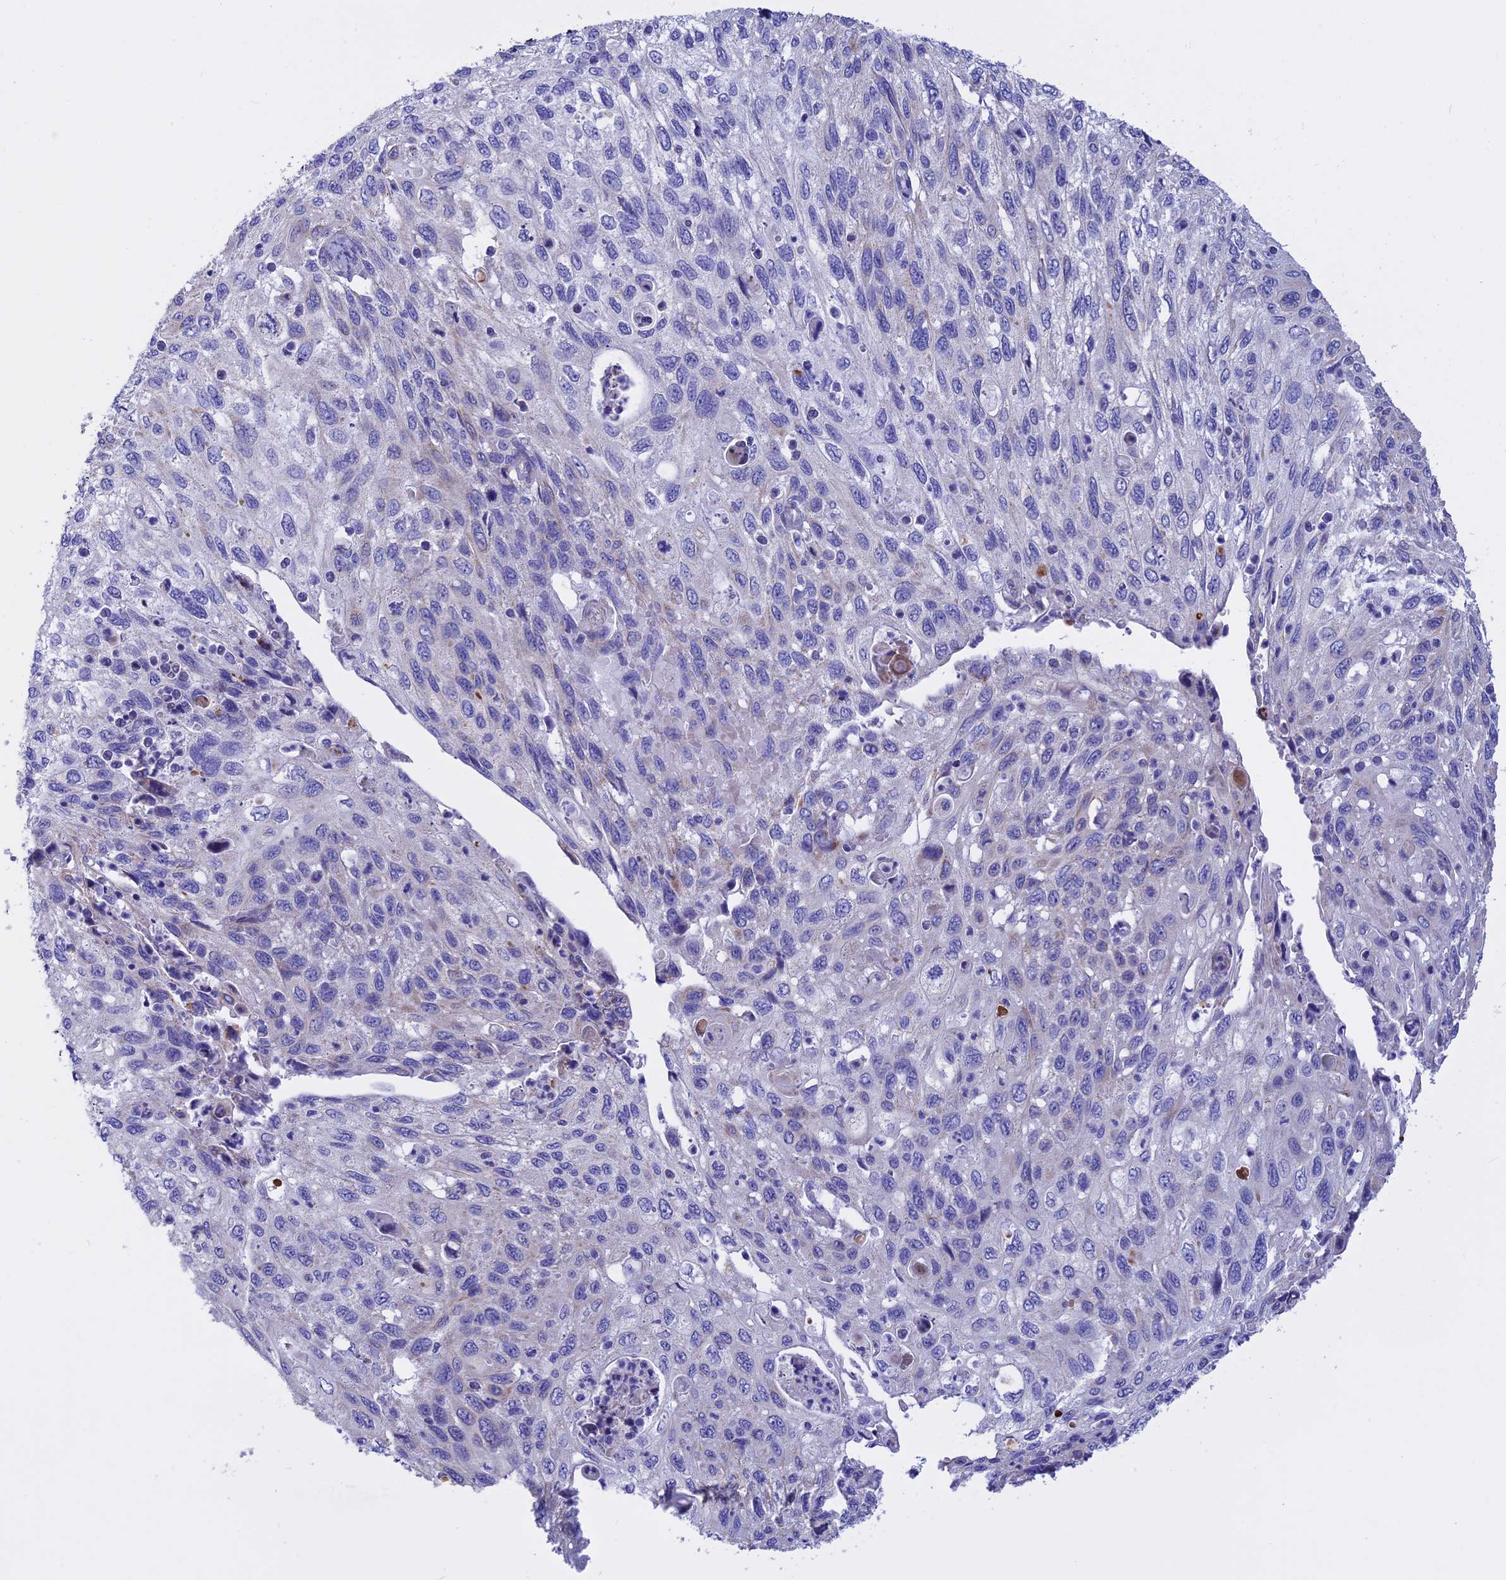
{"staining": {"intensity": "negative", "quantity": "none", "location": "none"}, "tissue": "cervical cancer", "cell_type": "Tumor cells", "image_type": "cancer", "snomed": [{"axis": "morphology", "description": "Squamous cell carcinoma, NOS"}, {"axis": "topography", "description": "Cervix"}], "caption": "IHC of human cervical cancer (squamous cell carcinoma) displays no staining in tumor cells.", "gene": "TMEM138", "patient": {"sex": "female", "age": 70}}